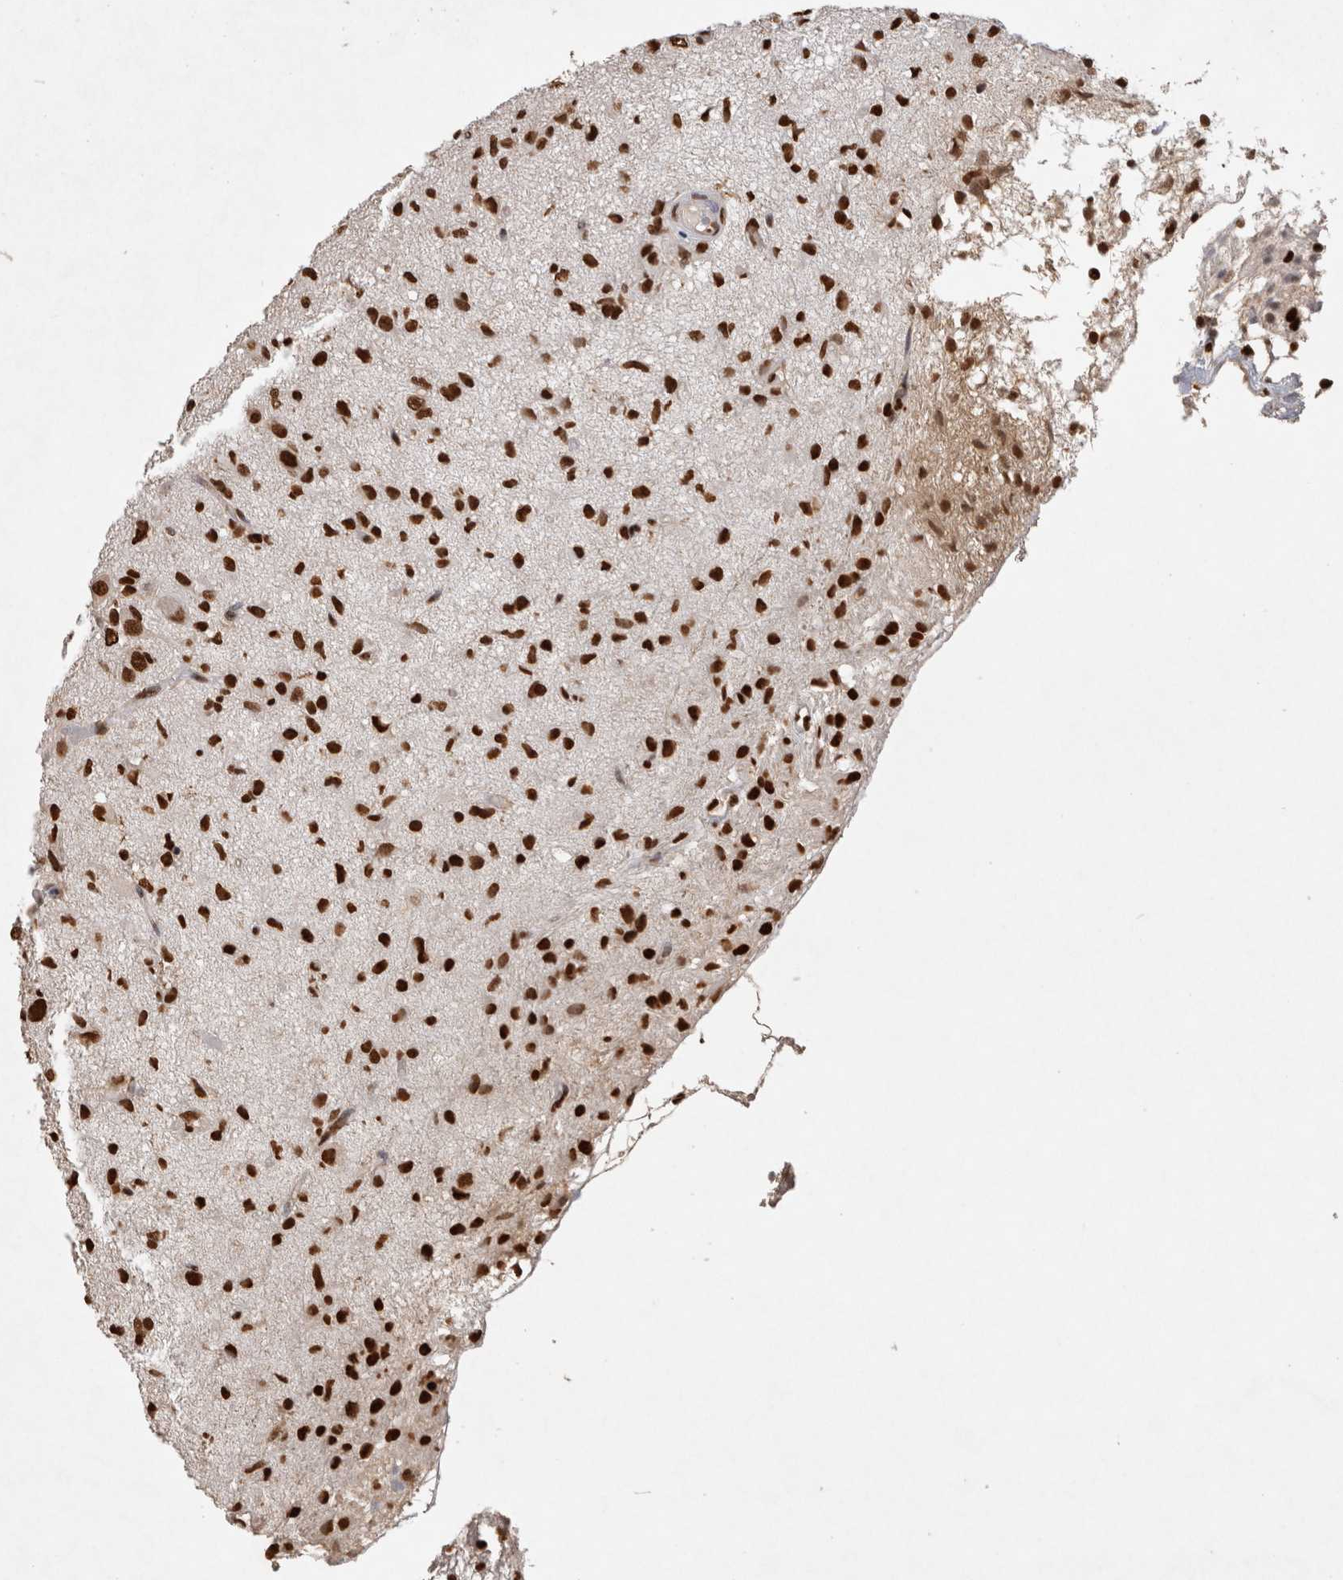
{"staining": {"intensity": "strong", "quantity": ">75%", "location": "nuclear"}, "tissue": "glioma", "cell_type": "Tumor cells", "image_type": "cancer", "snomed": [{"axis": "morphology", "description": "Glioma, malignant, High grade"}, {"axis": "topography", "description": "Brain"}], "caption": "High-power microscopy captured an IHC histopathology image of malignant high-grade glioma, revealing strong nuclear staining in about >75% of tumor cells.", "gene": "HDGF", "patient": {"sex": "female", "age": 59}}